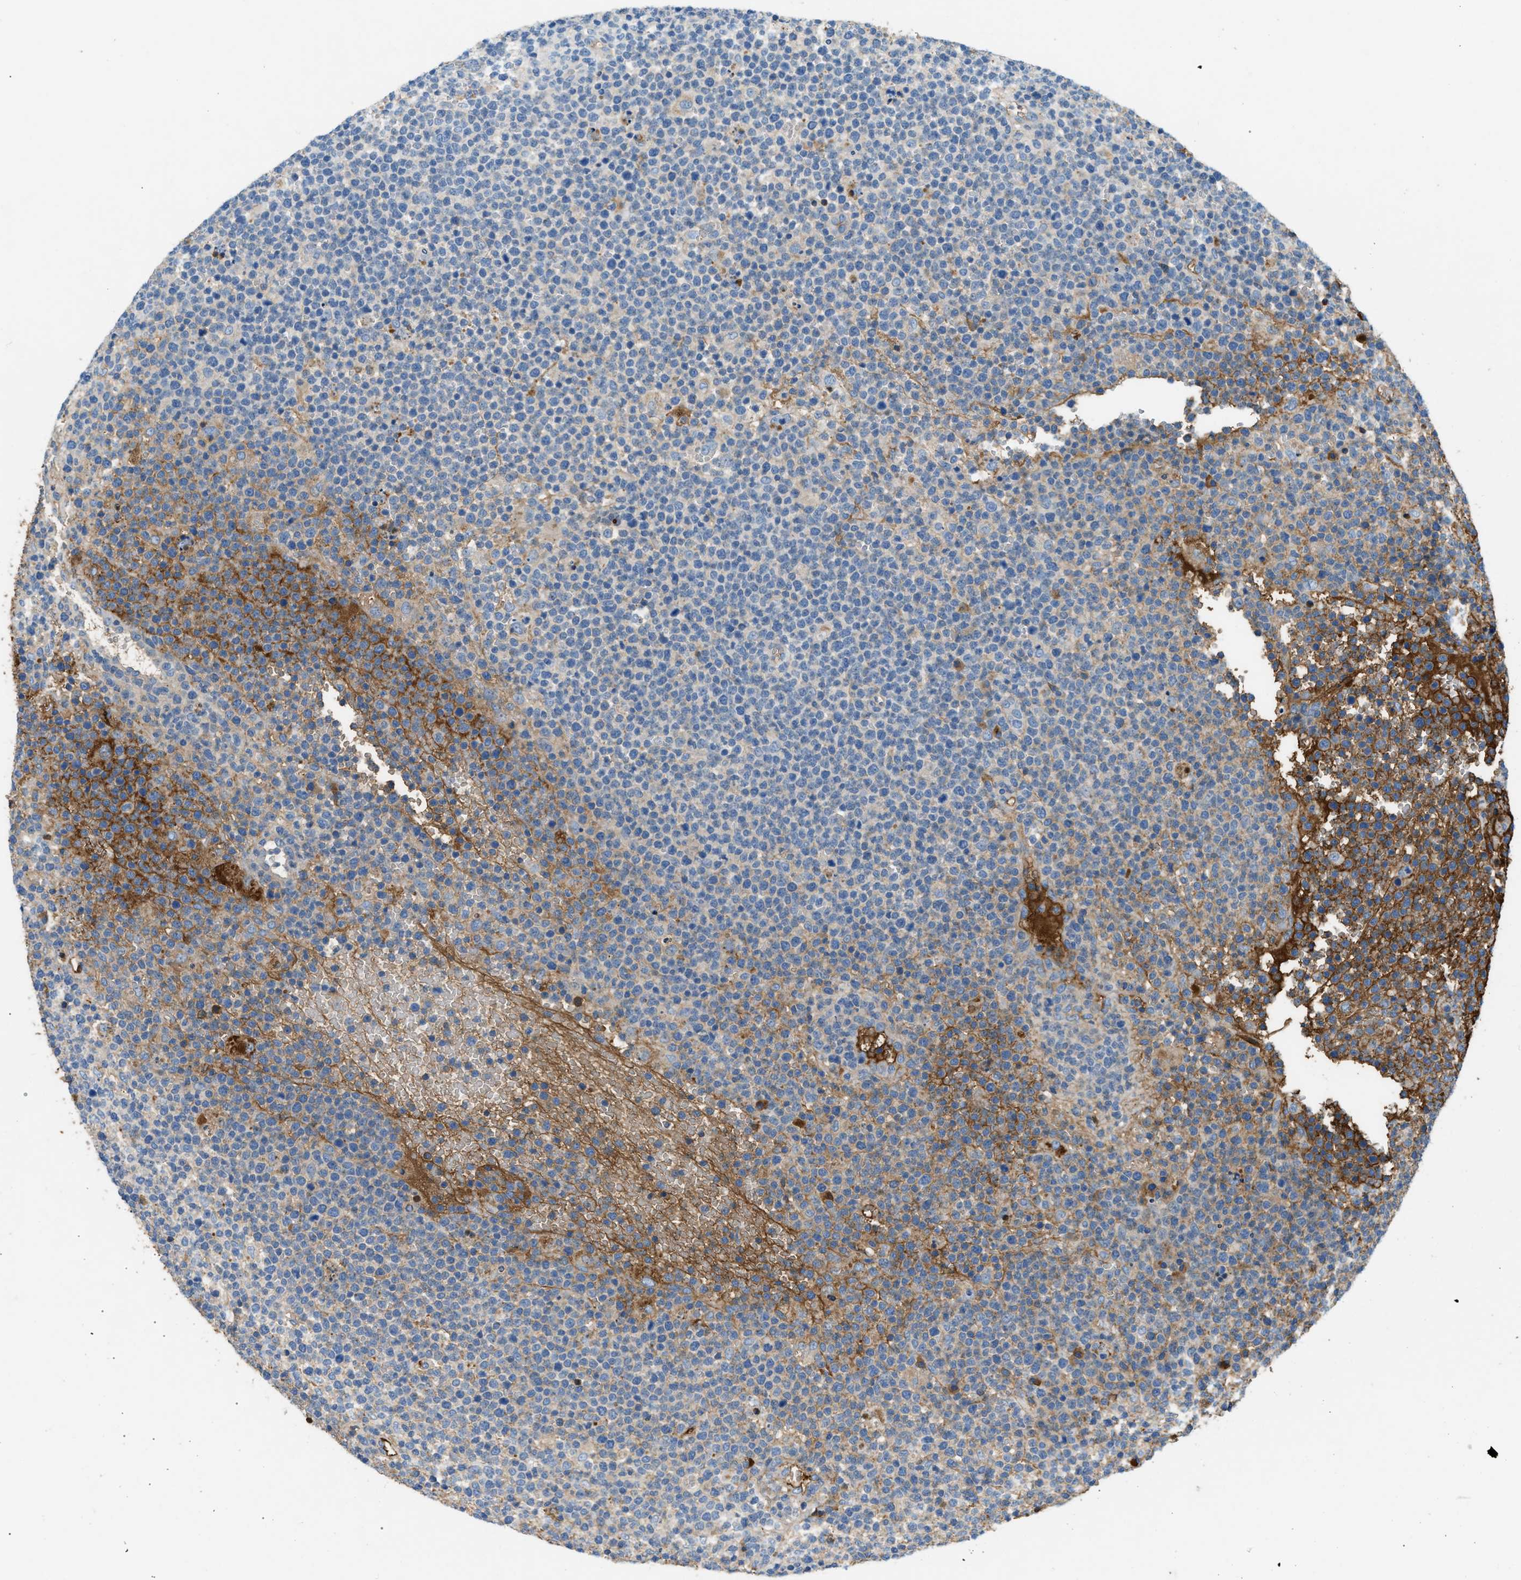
{"staining": {"intensity": "negative", "quantity": "none", "location": "none"}, "tissue": "lymphoma", "cell_type": "Tumor cells", "image_type": "cancer", "snomed": [{"axis": "morphology", "description": "Malignant lymphoma, non-Hodgkin's type, High grade"}, {"axis": "topography", "description": "Lymph node"}], "caption": "Tumor cells show no significant positivity in lymphoma.", "gene": "STC1", "patient": {"sex": "male", "age": 61}}